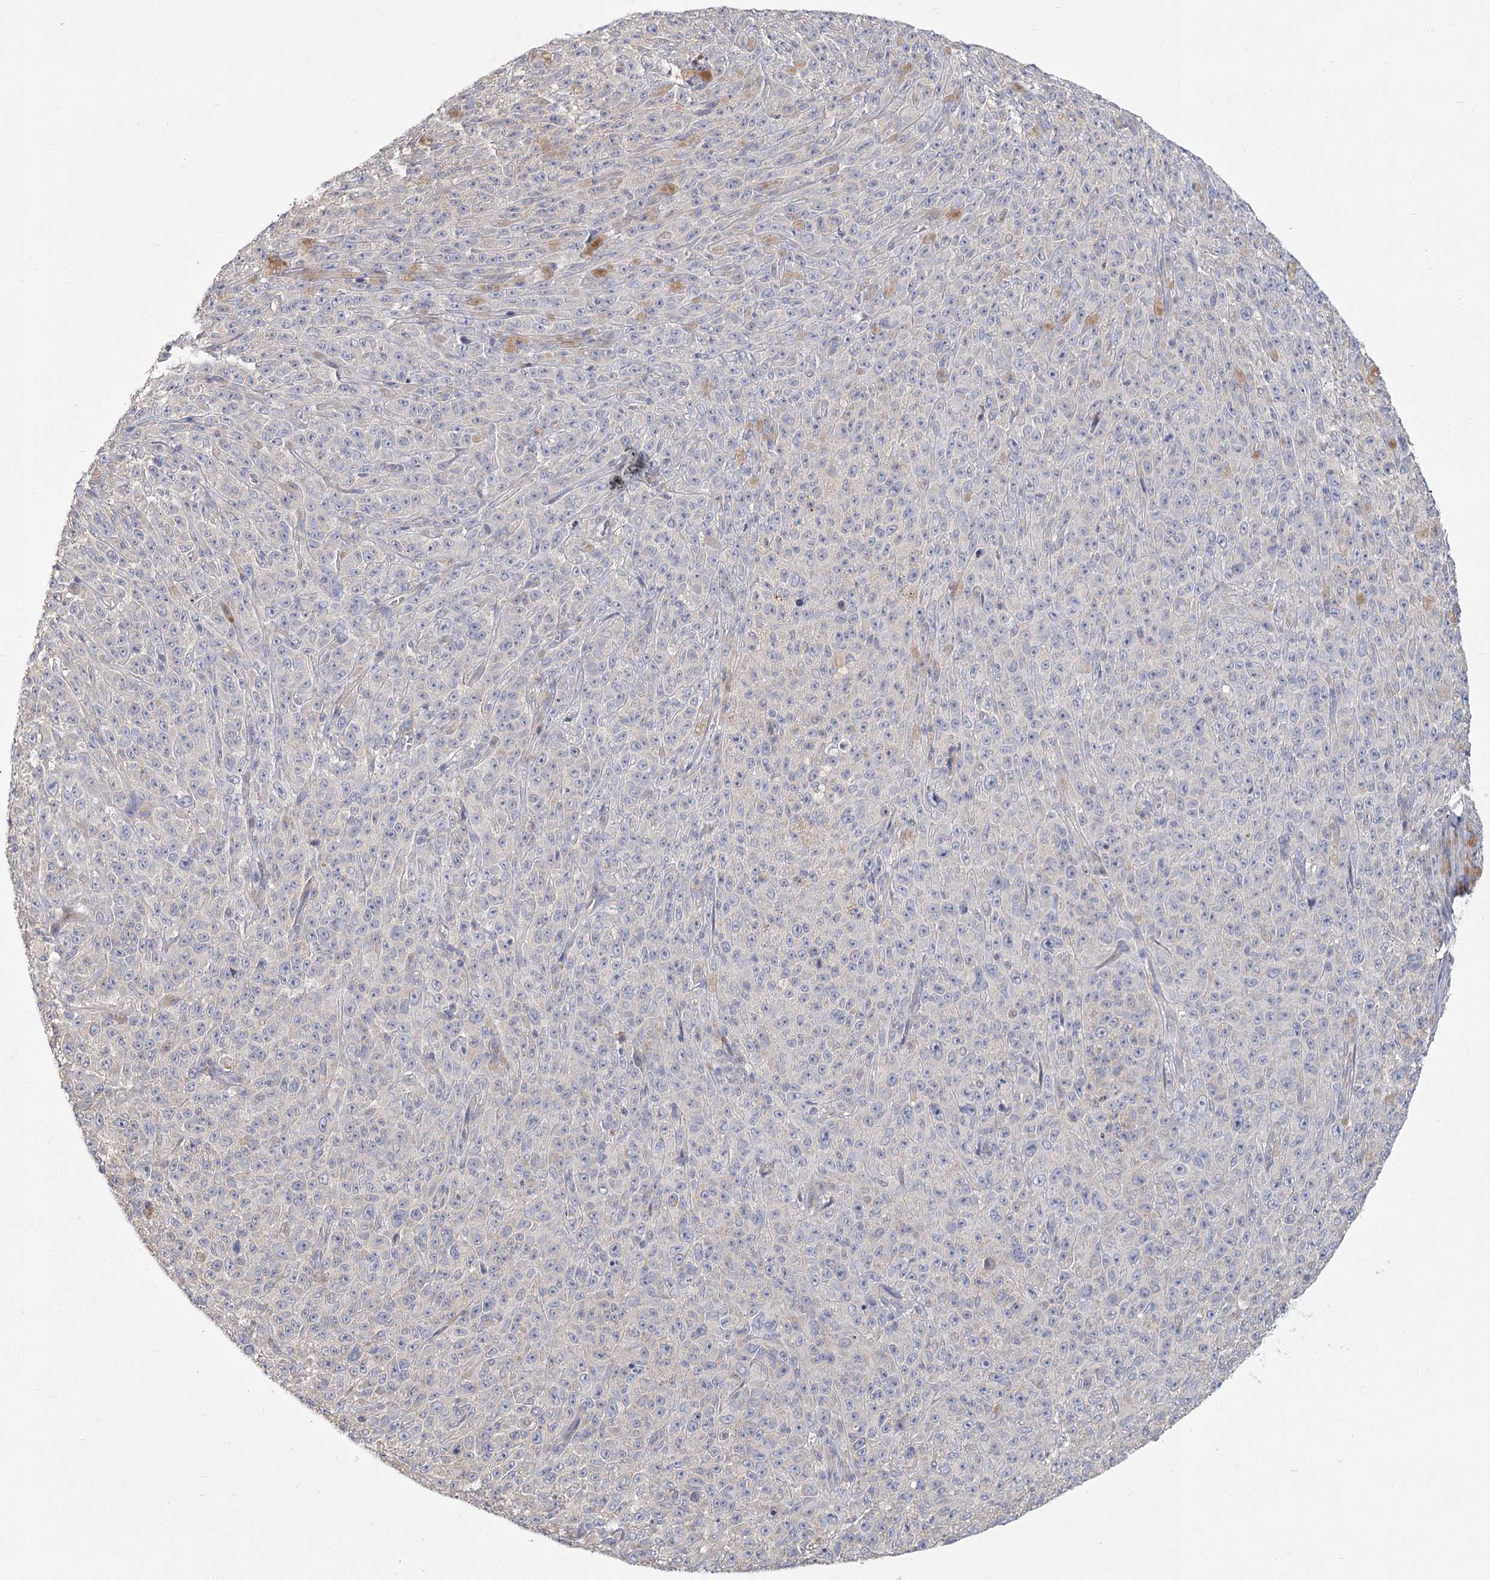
{"staining": {"intensity": "negative", "quantity": "none", "location": "none"}, "tissue": "melanoma", "cell_type": "Tumor cells", "image_type": "cancer", "snomed": [{"axis": "morphology", "description": "Malignant melanoma, NOS"}, {"axis": "topography", "description": "Skin"}], "caption": "Micrograph shows no protein expression in tumor cells of melanoma tissue. (Immunohistochemistry, brightfield microscopy, high magnification).", "gene": "CNTLN", "patient": {"sex": "female", "age": 82}}